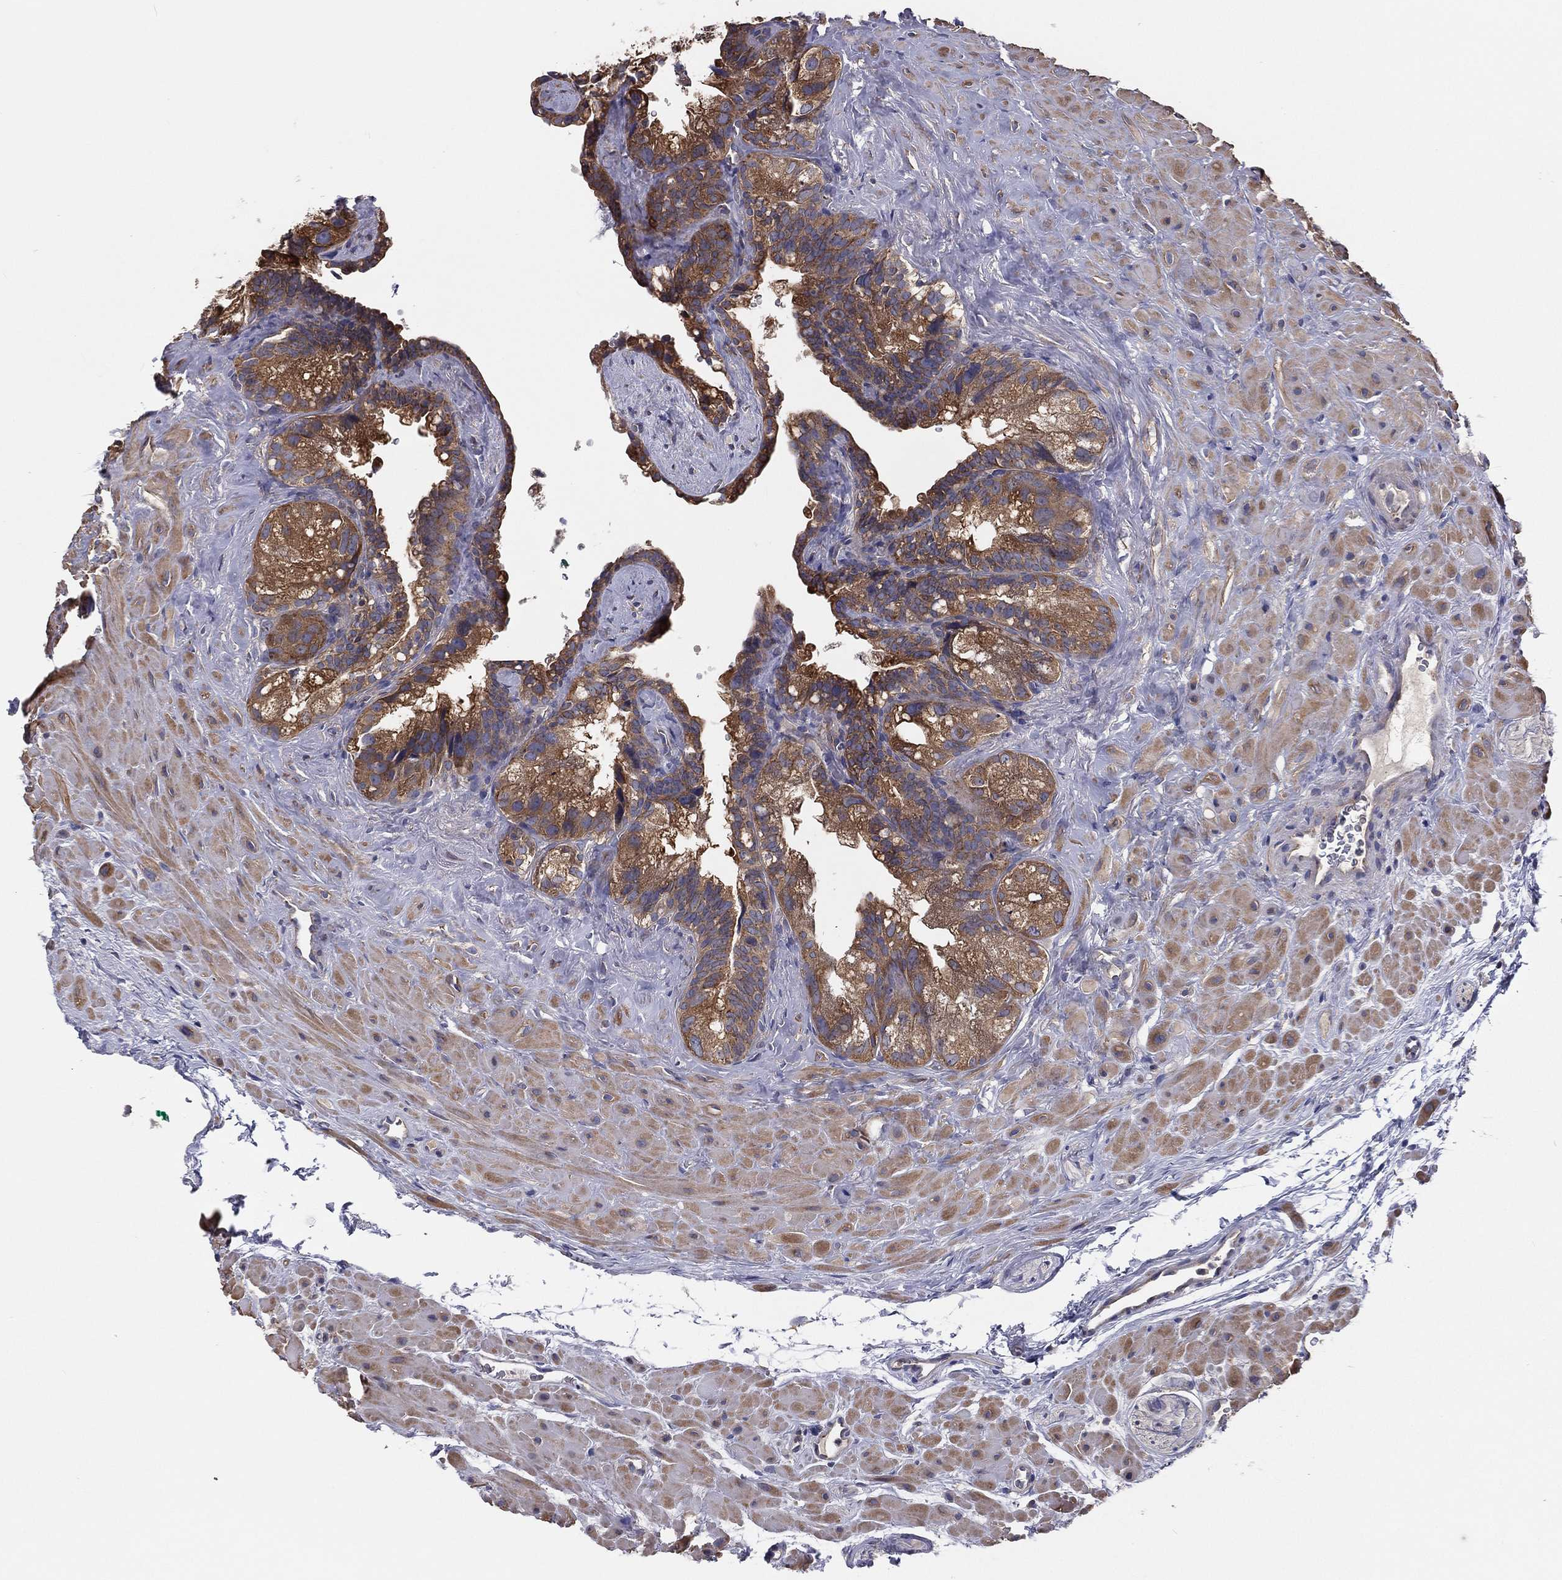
{"staining": {"intensity": "strong", "quantity": ">75%", "location": "cytoplasmic/membranous"}, "tissue": "seminal vesicle", "cell_type": "Glandular cells", "image_type": "normal", "snomed": [{"axis": "morphology", "description": "Normal tissue, NOS"}, {"axis": "topography", "description": "Seminal veicle"}], "caption": "Protein staining of normal seminal vesicle reveals strong cytoplasmic/membranous positivity in approximately >75% of glandular cells.", "gene": "EIF2B5", "patient": {"sex": "male", "age": 72}}